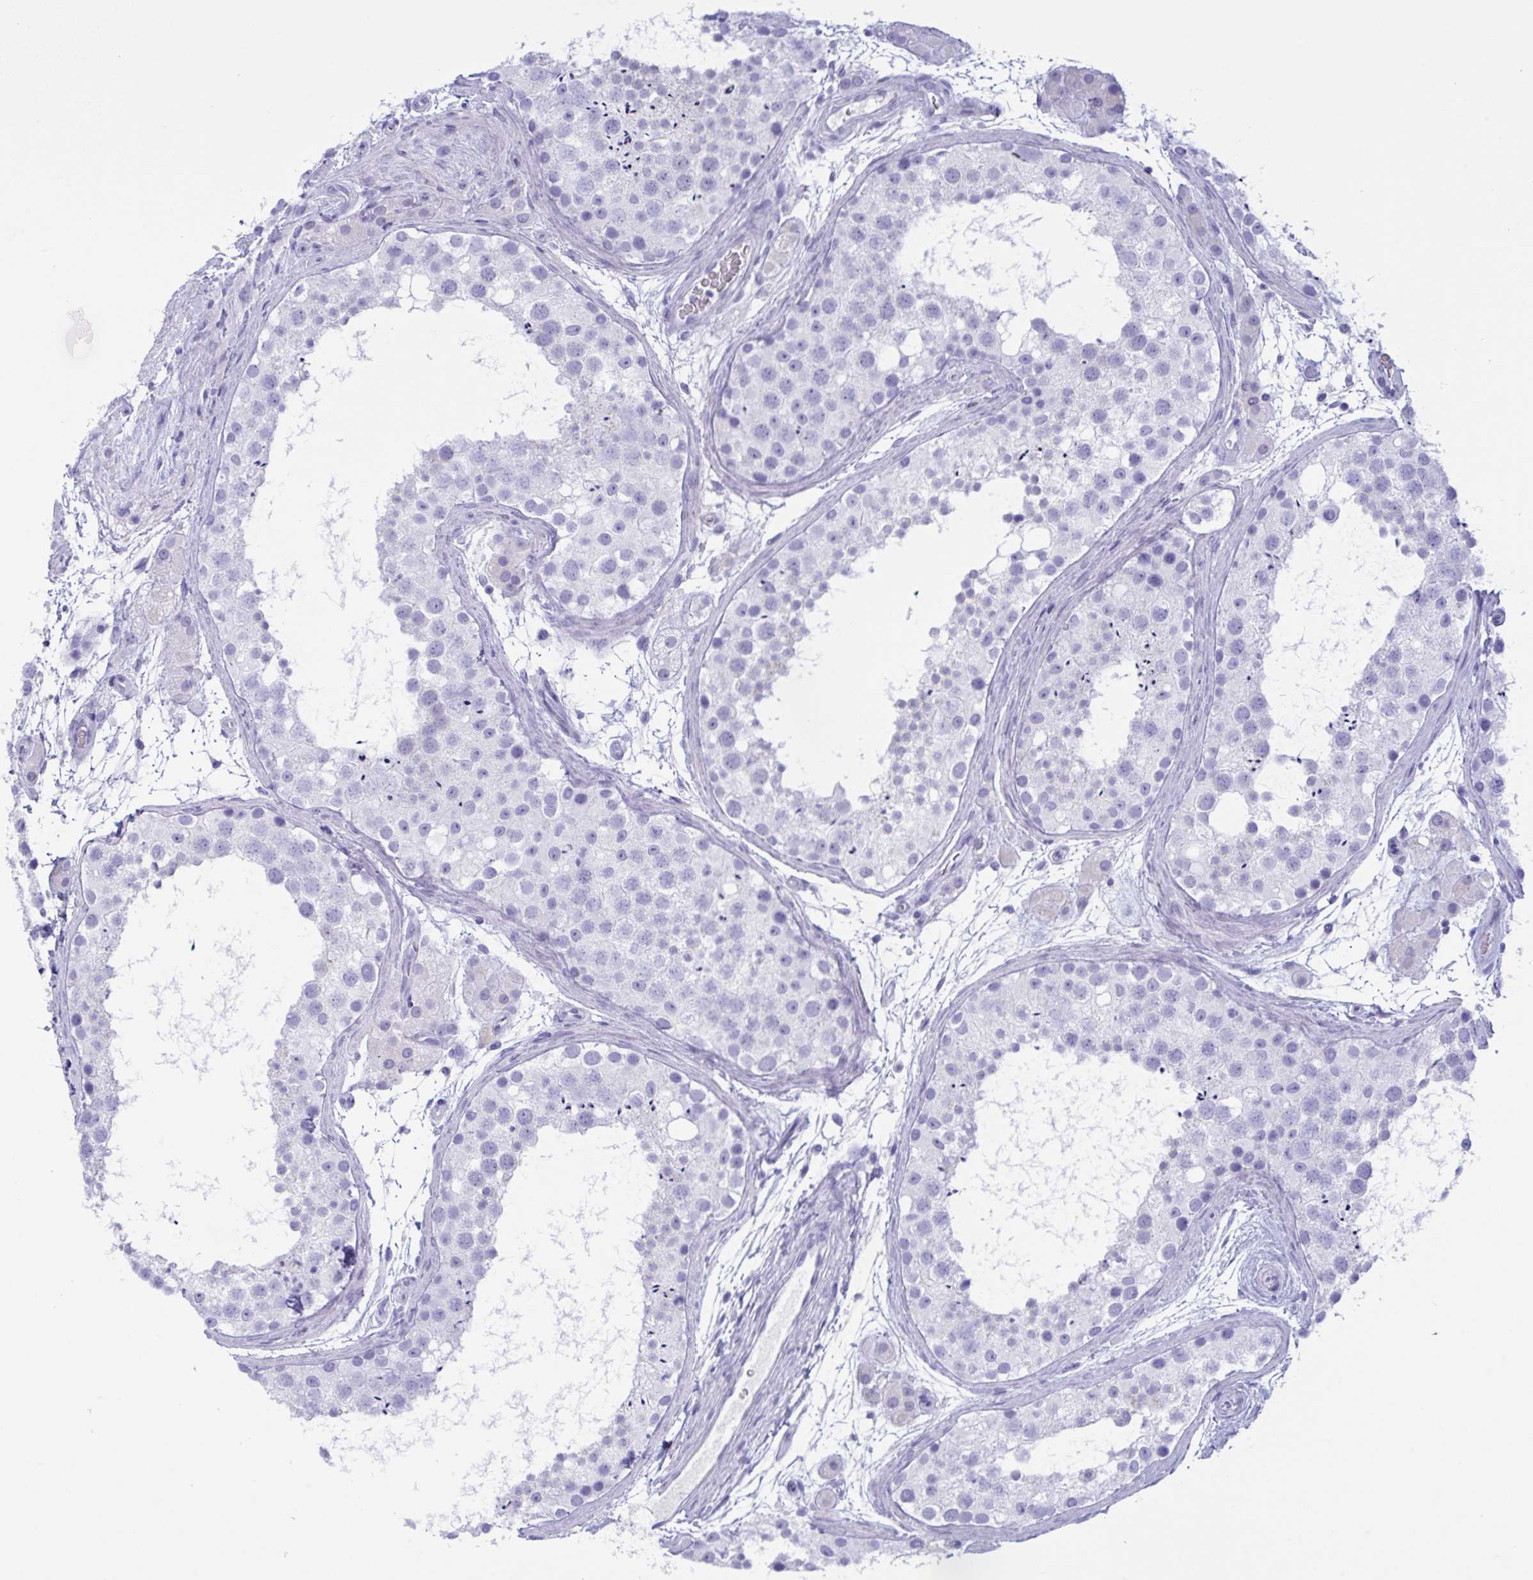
{"staining": {"intensity": "negative", "quantity": "none", "location": "none"}, "tissue": "testis", "cell_type": "Cells in seminiferous ducts", "image_type": "normal", "snomed": [{"axis": "morphology", "description": "Normal tissue, NOS"}, {"axis": "topography", "description": "Testis"}], "caption": "Immunohistochemical staining of unremarkable human testis displays no significant positivity in cells in seminiferous ducts. Brightfield microscopy of immunohistochemistry (IHC) stained with DAB (3,3'-diaminobenzidine) (brown) and hematoxylin (blue), captured at high magnification.", "gene": "OXLD1", "patient": {"sex": "male", "age": 41}}